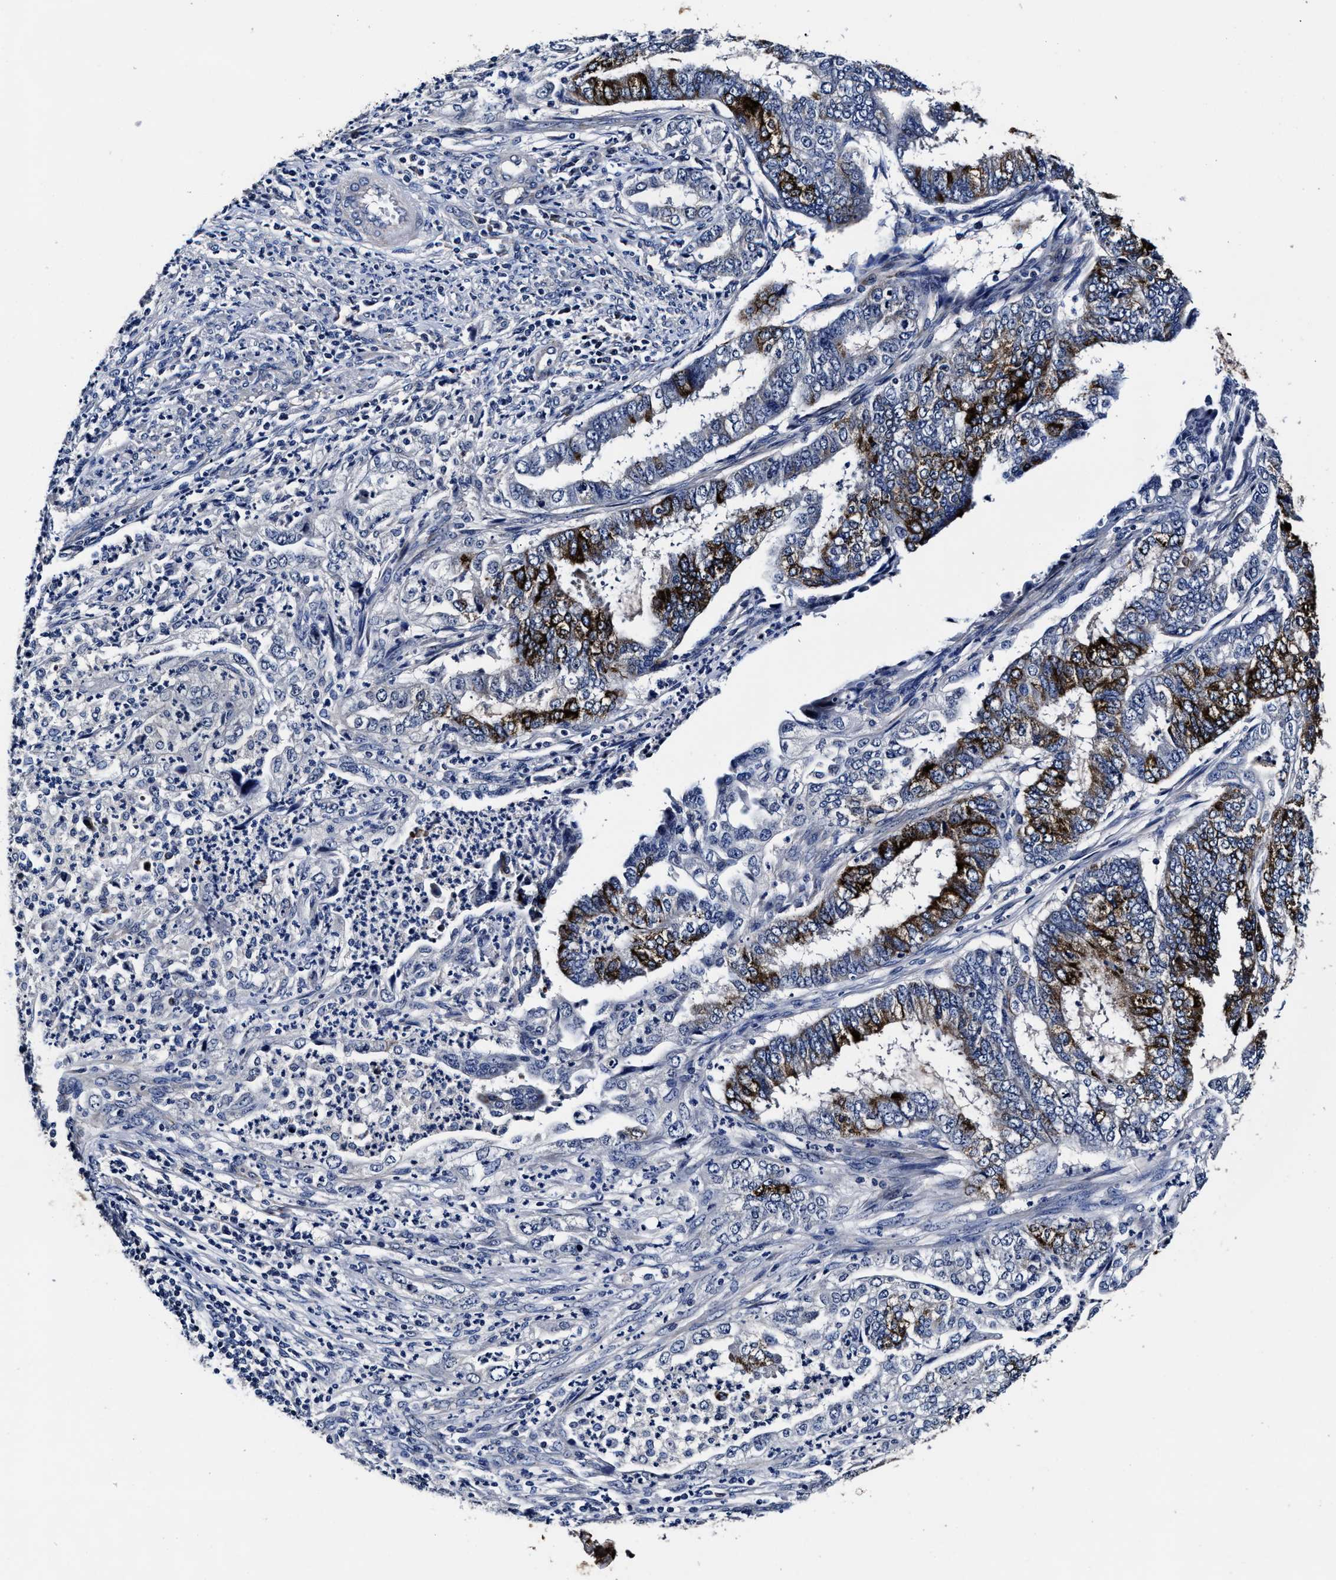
{"staining": {"intensity": "strong", "quantity": "<25%", "location": "cytoplasmic/membranous"}, "tissue": "endometrial cancer", "cell_type": "Tumor cells", "image_type": "cancer", "snomed": [{"axis": "morphology", "description": "Adenocarcinoma, NOS"}, {"axis": "topography", "description": "Endometrium"}], "caption": "This is a histology image of IHC staining of endometrial adenocarcinoma, which shows strong staining in the cytoplasmic/membranous of tumor cells.", "gene": "OLFML2A", "patient": {"sex": "female", "age": 51}}